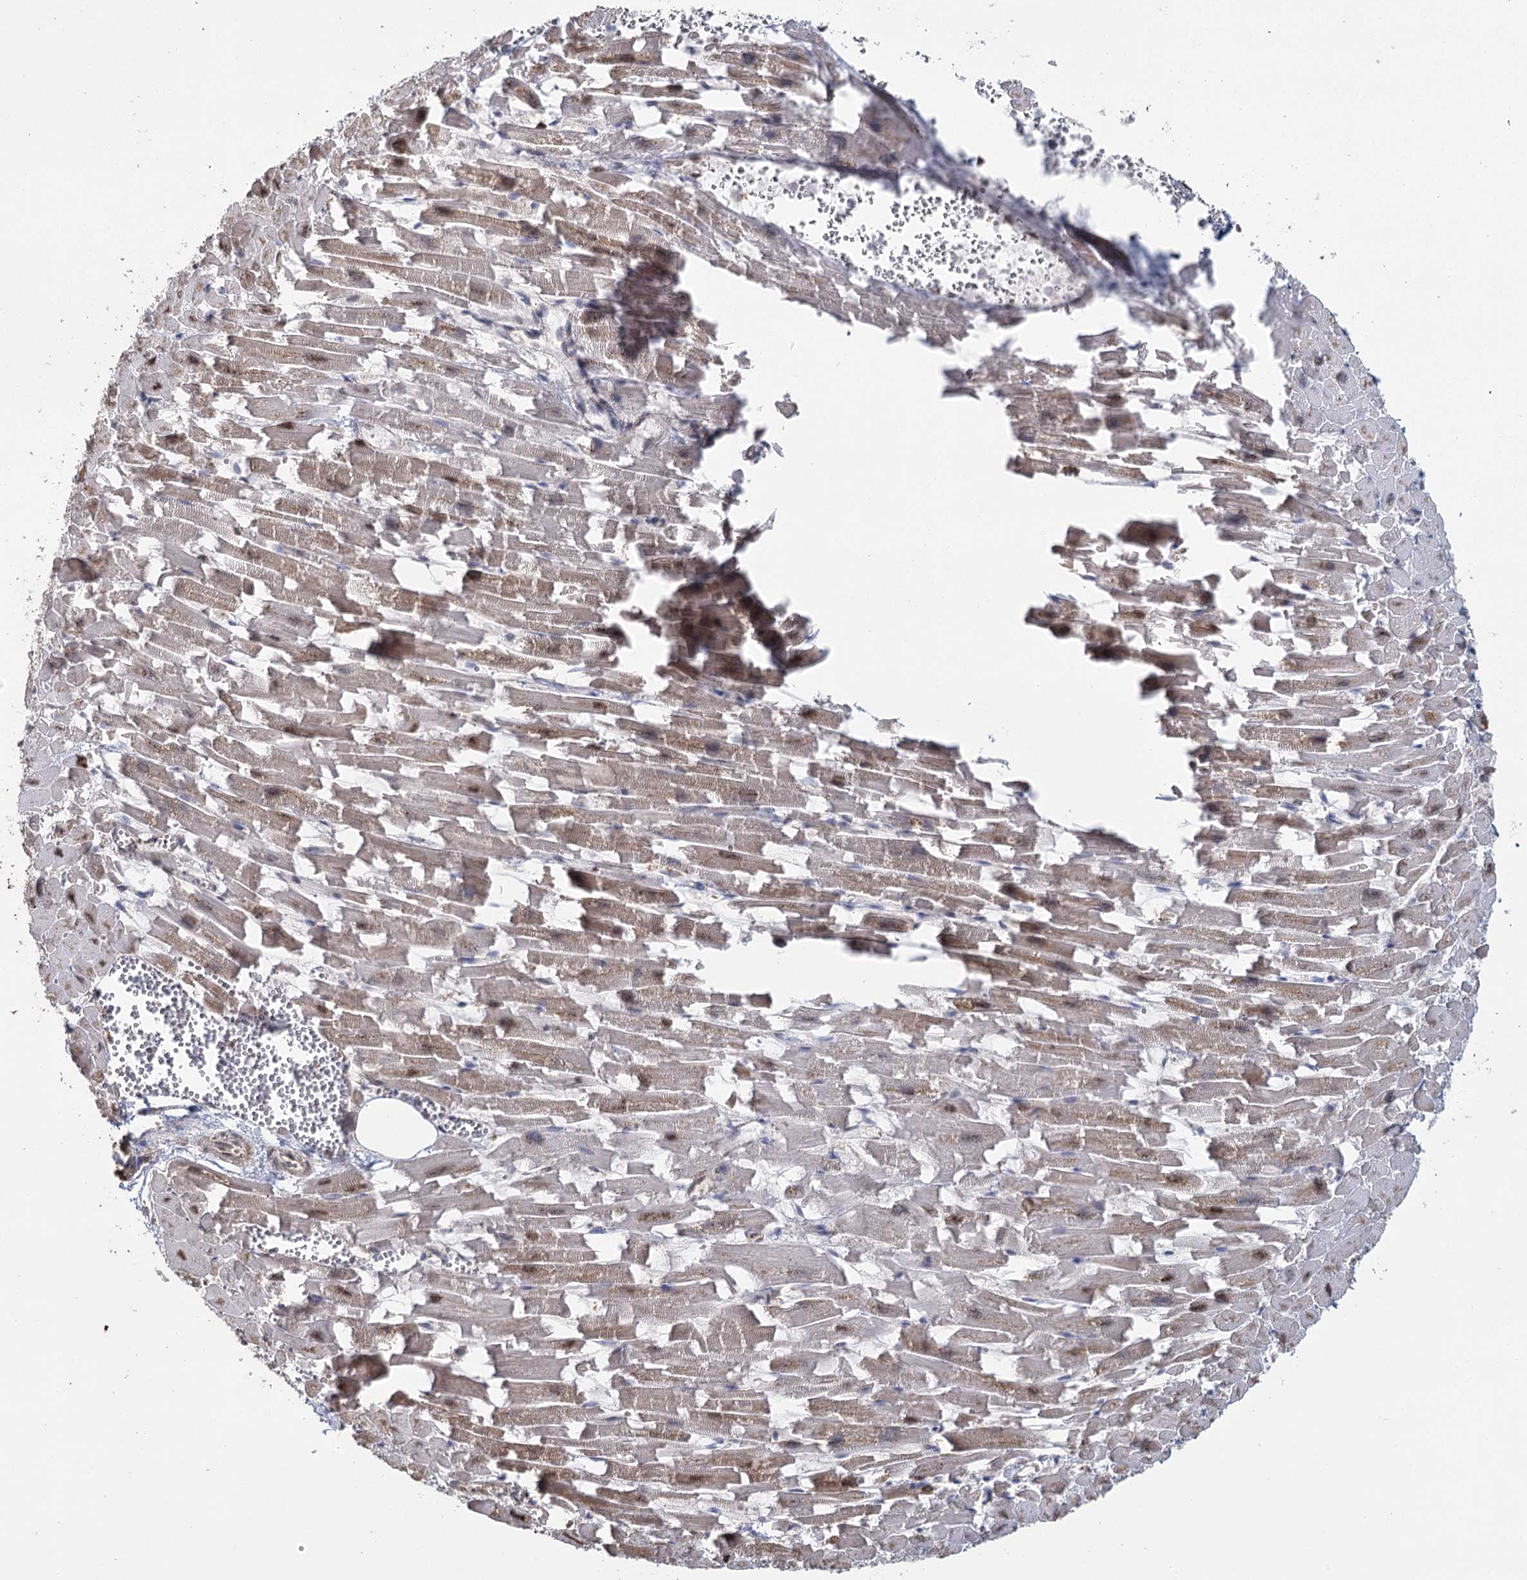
{"staining": {"intensity": "weak", "quantity": "25%-75%", "location": "cytoplasmic/membranous,nuclear"}, "tissue": "heart muscle", "cell_type": "Cardiomyocytes", "image_type": "normal", "snomed": [{"axis": "morphology", "description": "Normal tissue, NOS"}, {"axis": "topography", "description": "Heart"}], "caption": "Heart muscle stained with immunohistochemistry demonstrates weak cytoplasmic/membranous,nuclear expression in approximately 25%-75% of cardiomyocytes. (brown staining indicates protein expression, while blue staining denotes nuclei).", "gene": "MRPL44", "patient": {"sex": "female", "age": 64}}